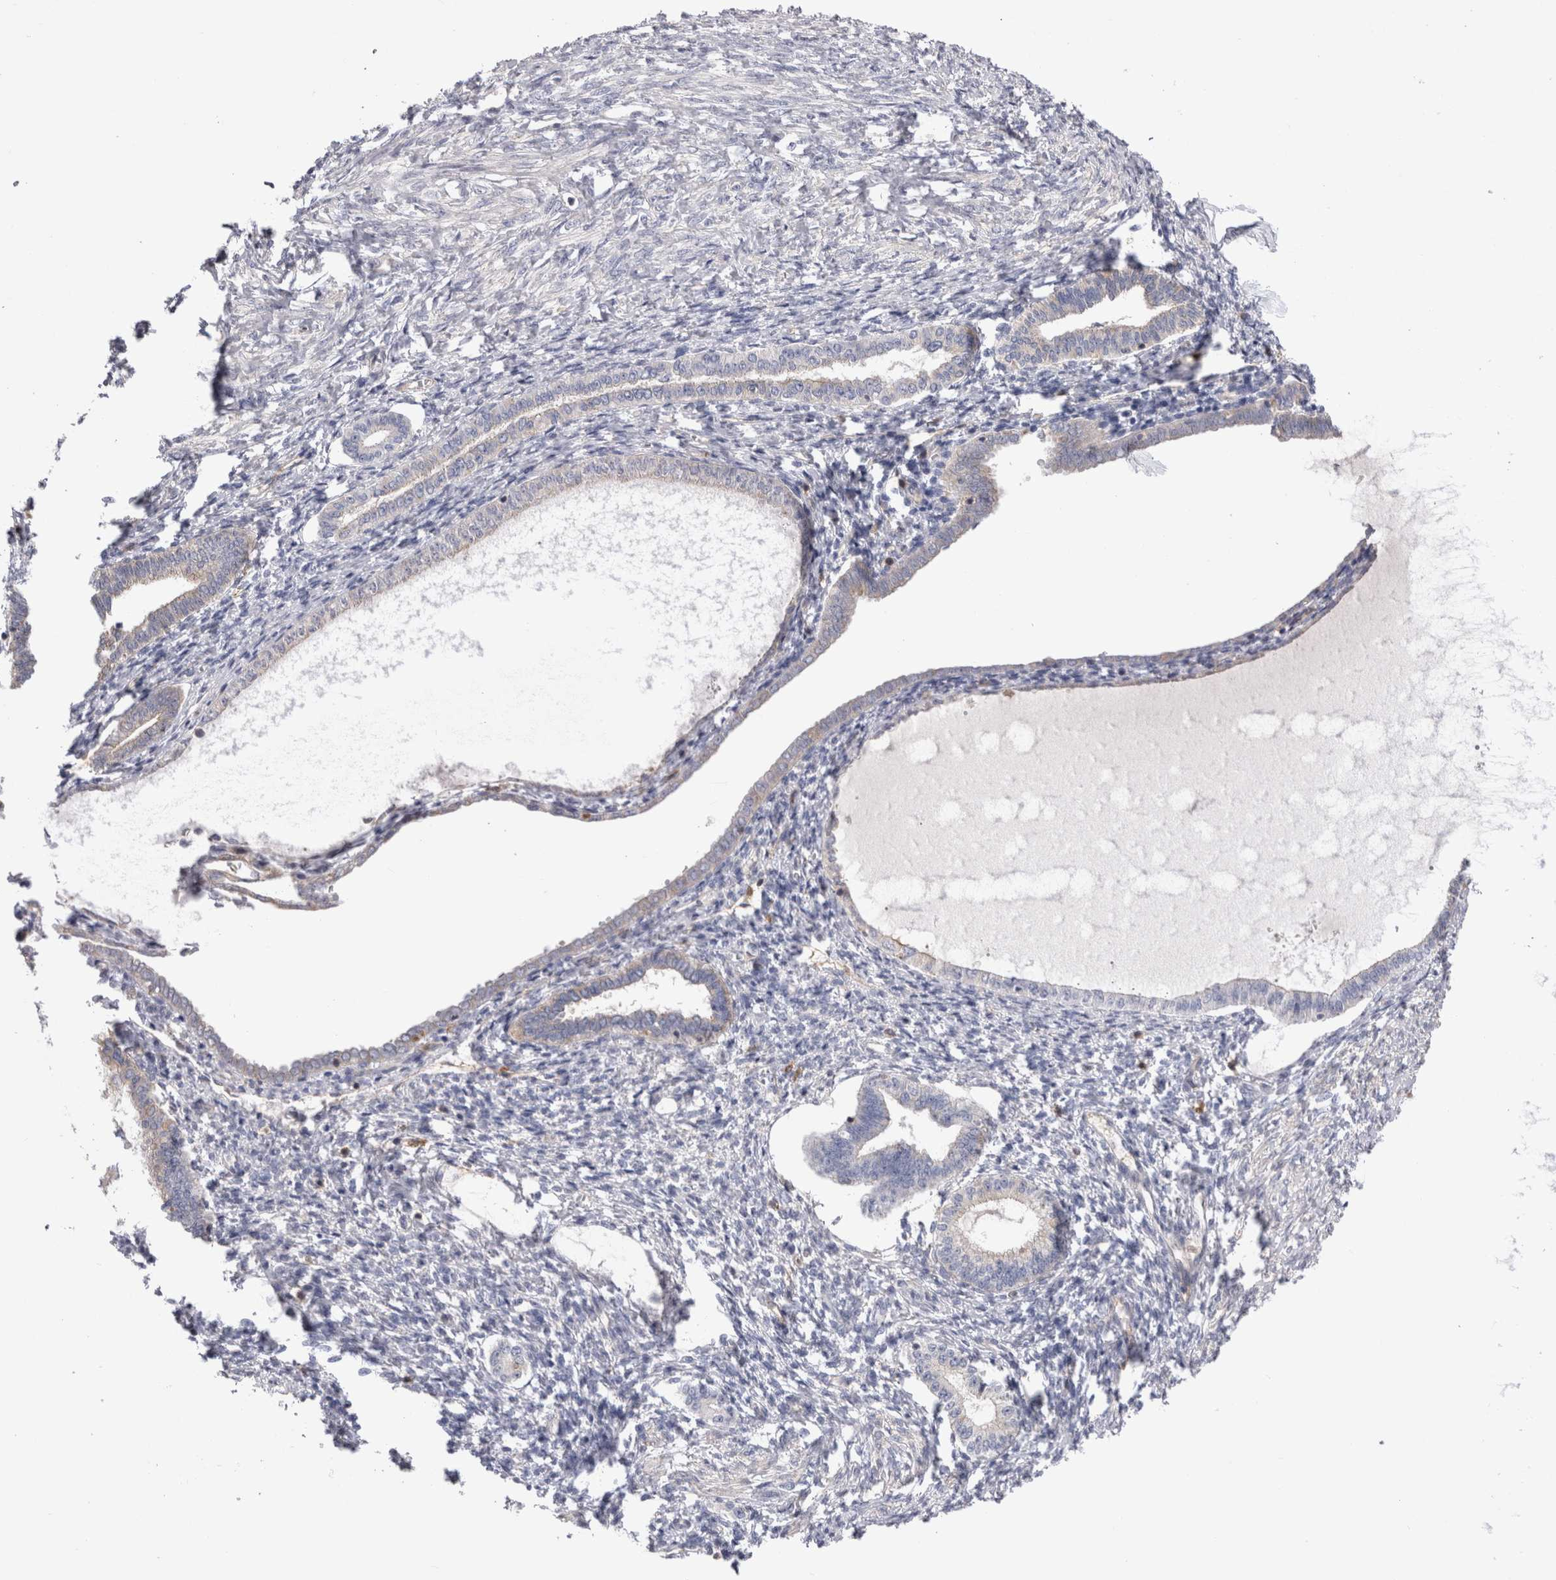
{"staining": {"intensity": "negative", "quantity": "none", "location": "none"}, "tissue": "endometrium", "cell_type": "Cells in endometrial stroma", "image_type": "normal", "snomed": [{"axis": "morphology", "description": "Normal tissue, NOS"}, {"axis": "topography", "description": "Endometrium"}], "caption": "High magnification brightfield microscopy of benign endometrium stained with DAB (brown) and counterstained with hematoxylin (blue): cells in endometrial stroma show no significant expression.", "gene": "RAB11FIP1", "patient": {"sex": "female", "age": 77}}